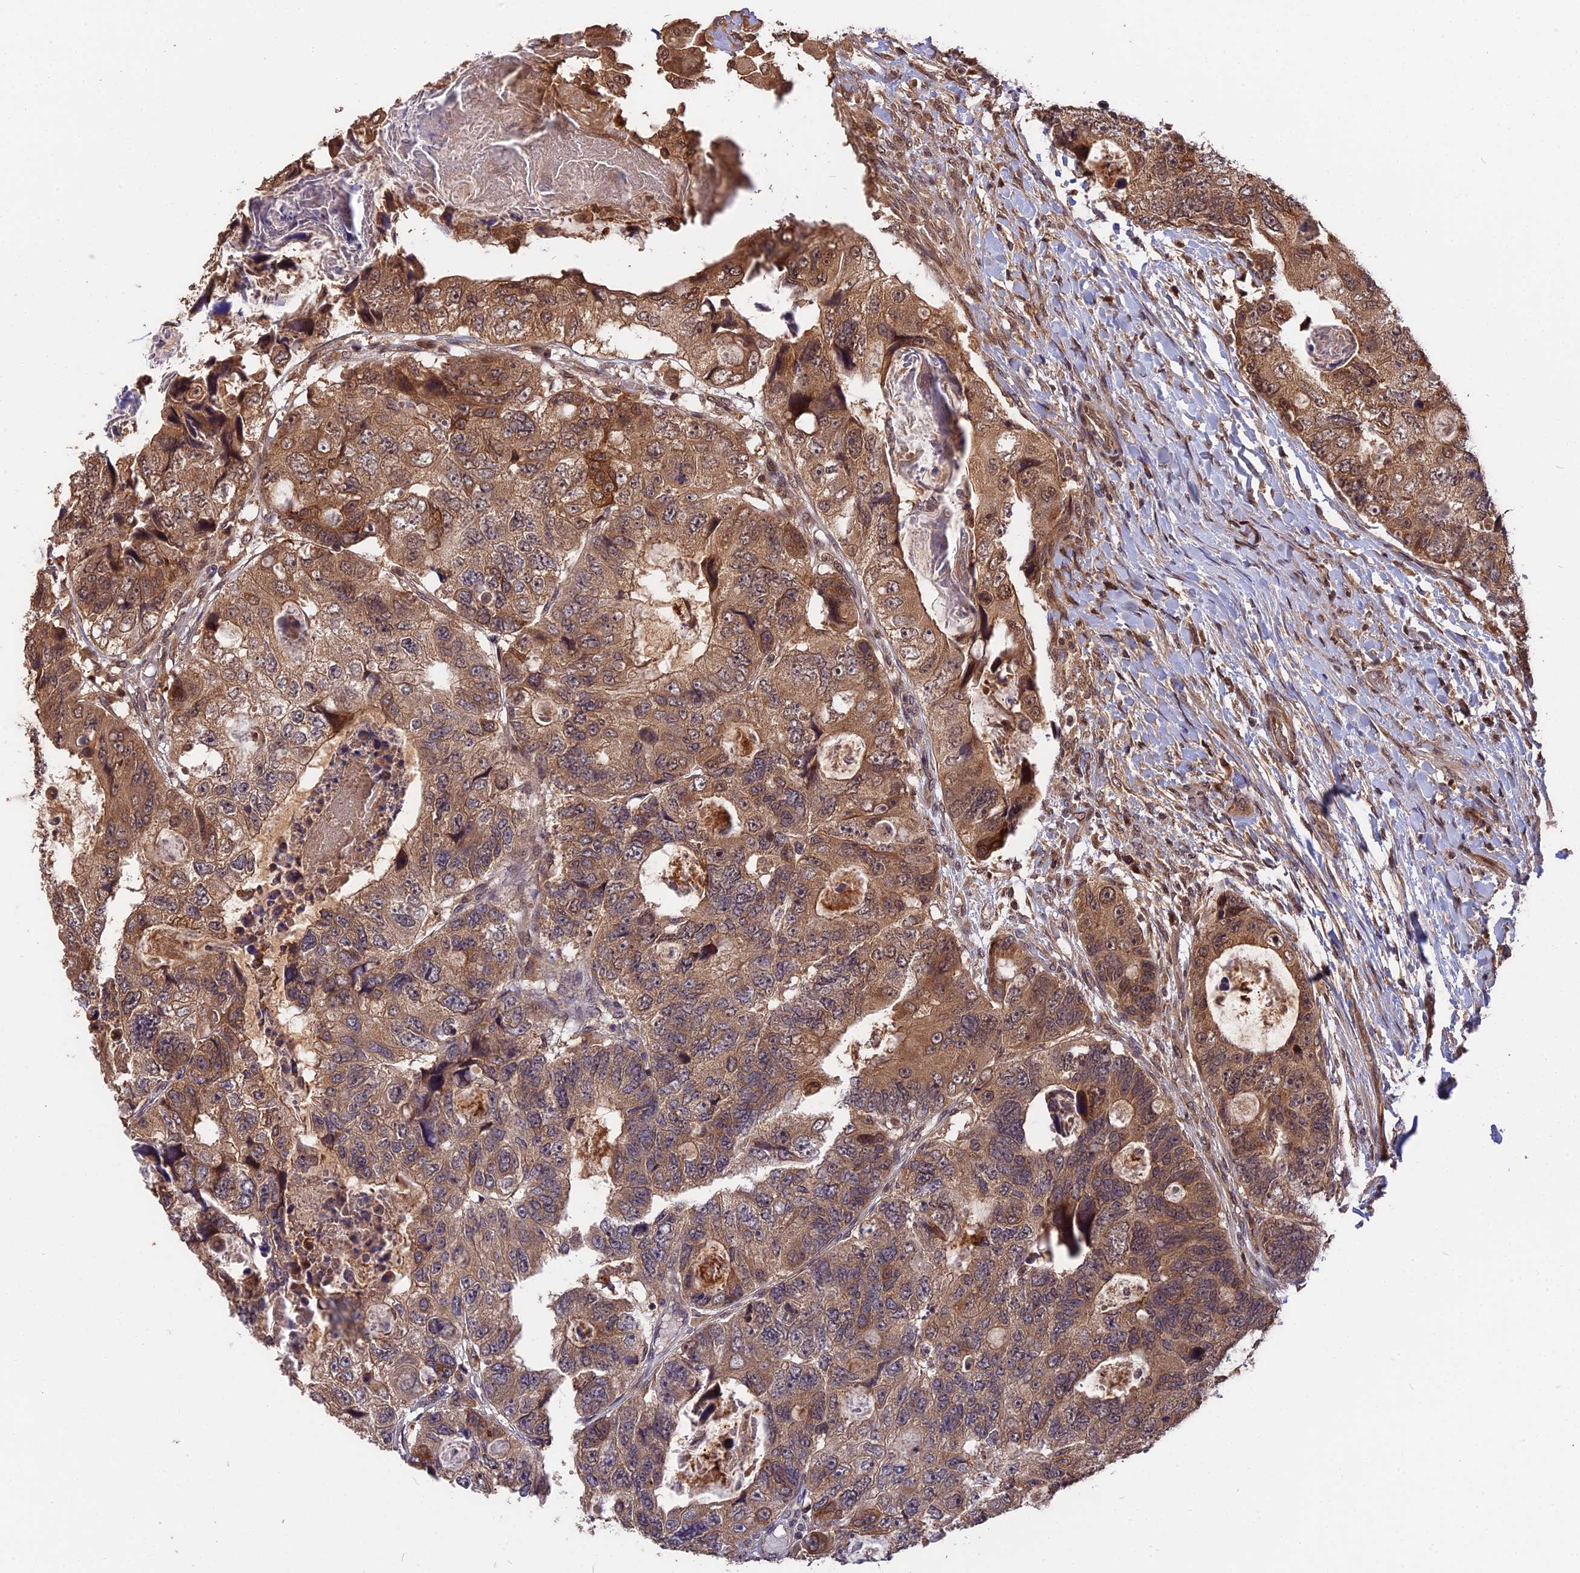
{"staining": {"intensity": "strong", "quantity": "25%-75%", "location": "cytoplasmic/membranous"}, "tissue": "colorectal cancer", "cell_type": "Tumor cells", "image_type": "cancer", "snomed": [{"axis": "morphology", "description": "Adenocarcinoma, NOS"}, {"axis": "topography", "description": "Rectum"}], "caption": "A brown stain labels strong cytoplasmic/membranous positivity of a protein in colorectal cancer (adenocarcinoma) tumor cells.", "gene": "ESCO1", "patient": {"sex": "male", "age": 59}}